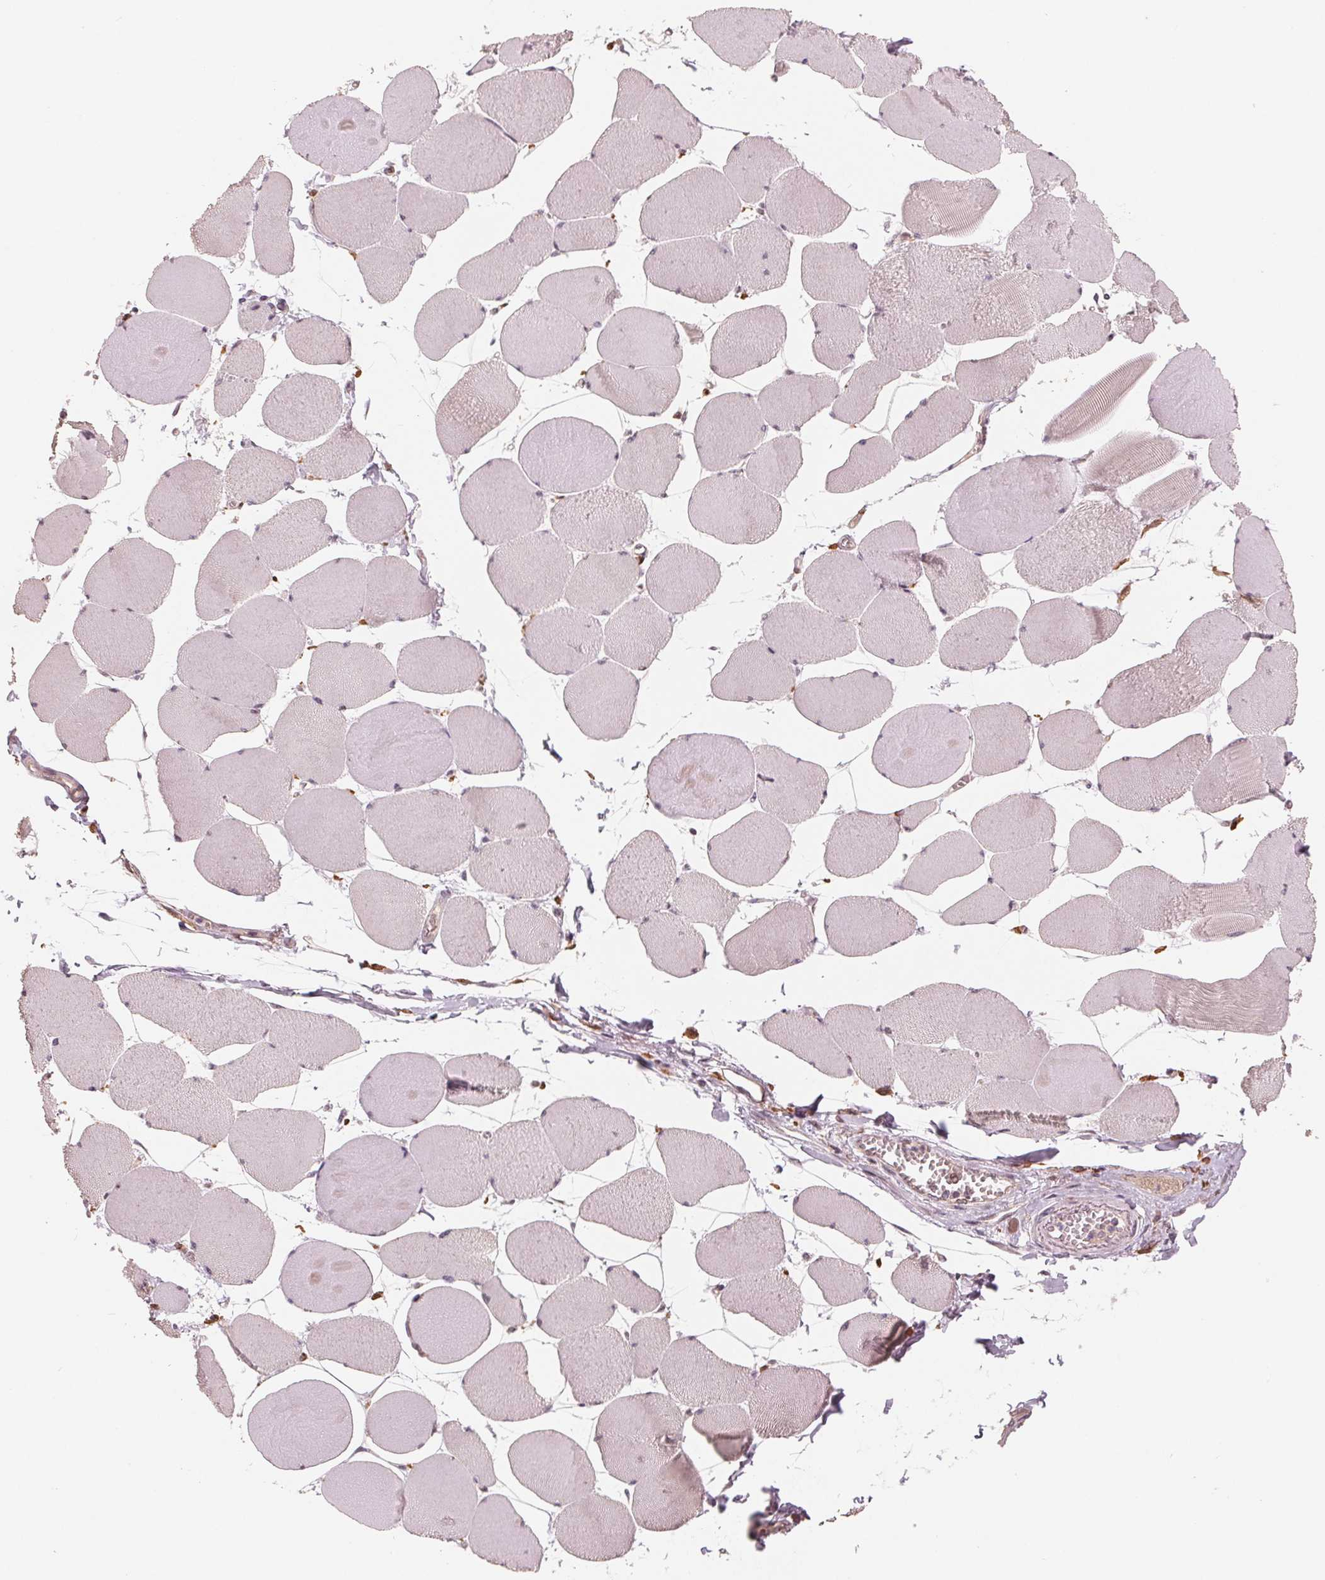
{"staining": {"intensity": "weak", "quantity": "<25%", "location": "cytoplasmic/membranous"}, "tissue": "skeletal muscle", "cell_type": "Myocytes", "image_type": "normal", "snomed": [{"axis": "morphology", "description": "Normal tissue, NOS"}, {"axis": "topography", "description": "Skeletal muscle"}], "caption": "High power microscopy micrograph of an immunohistochemistry image of benign skeletal muscle, revealing no significant staining in myocytes. (Stains: DAB (3,3'-diaminobenzidine) IHC with hematoxylin counter stain, Microscopy: brightfield microscopy at high magnification).", "gene": "IL9R", "patient": {"sex": "female", "age": 75}}